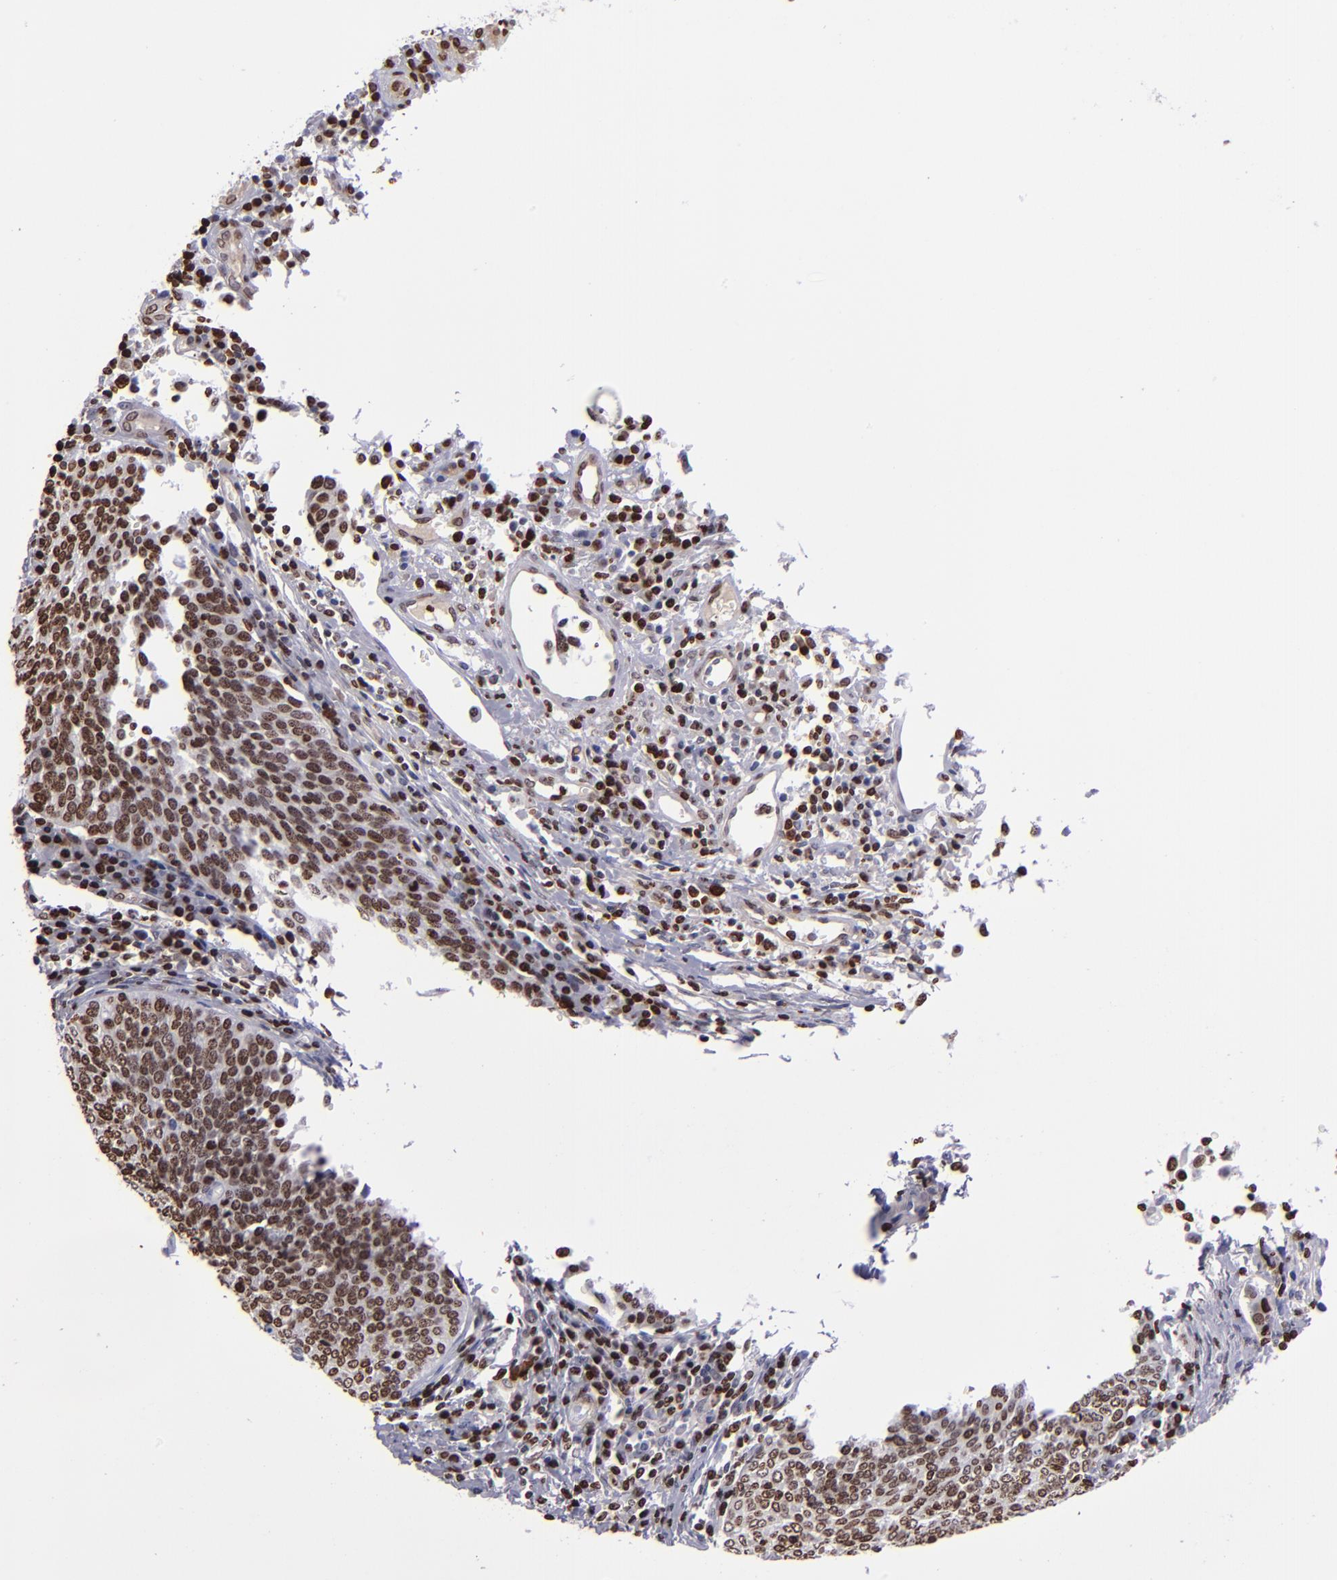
{"staining": {"intensity": "moderate", "quantity": ">75%", "location": "nuclear"}, "tissue": "cervical cancer", "cell_type": "Tumor cells", "image_type": "cancer", "snomed": [{"axis": "morphology", "description": "Squamous cell carcinoma, NOS"}, {"axis": "topography", "description": "Cervix"}], "caption": "Human cervical squamous cell carcinoma stained with a brown dye demonstrates moderate nuclear positive staining in about >75% of tumor cells.", "gene": "CDKL5", "patient": {"sex": "female", "age": 40}}